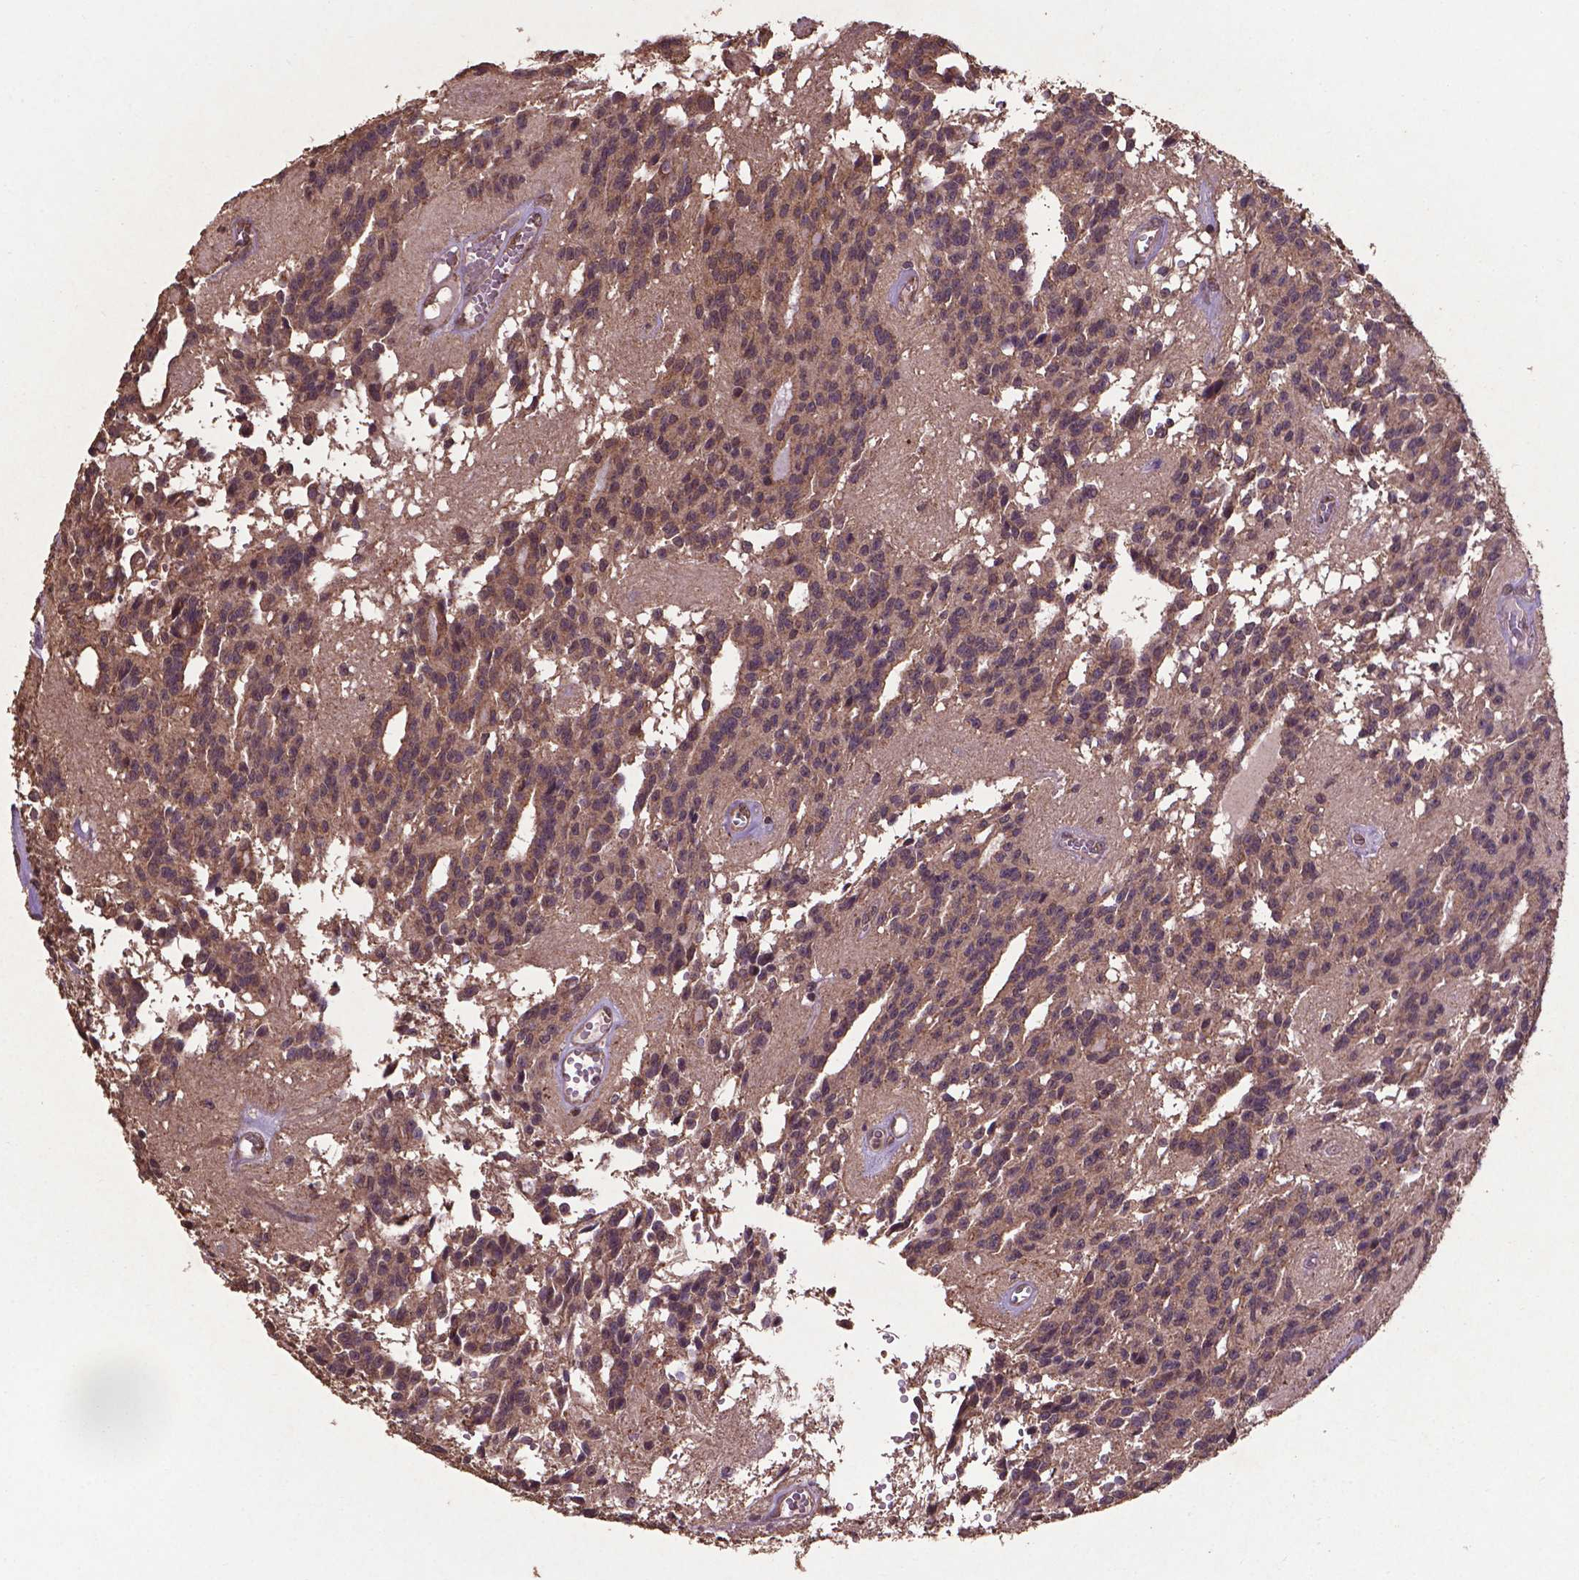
{"staining": {"intensity": "moderate", "quantity": ">75%", "location": "cytoplasmic/membranous,nuclear"}, "tissue": "glioma", "cell_type": "Tumor cells", "image_type": "cancer", "snomed": [{"axis": "morphology", "description": "Glioma, malignant, Low grade"}, {"axis": "topography", "description": "Brain"}], "caption": "Brown immunohistochemical staining in malignant low-grade glioma exhibits moderate cytoplasmic/membranous and nuclear staining in about >75% of tumor cells.", "gene": "DCAF1", "patient": {"sex": "male", "age": 31}}